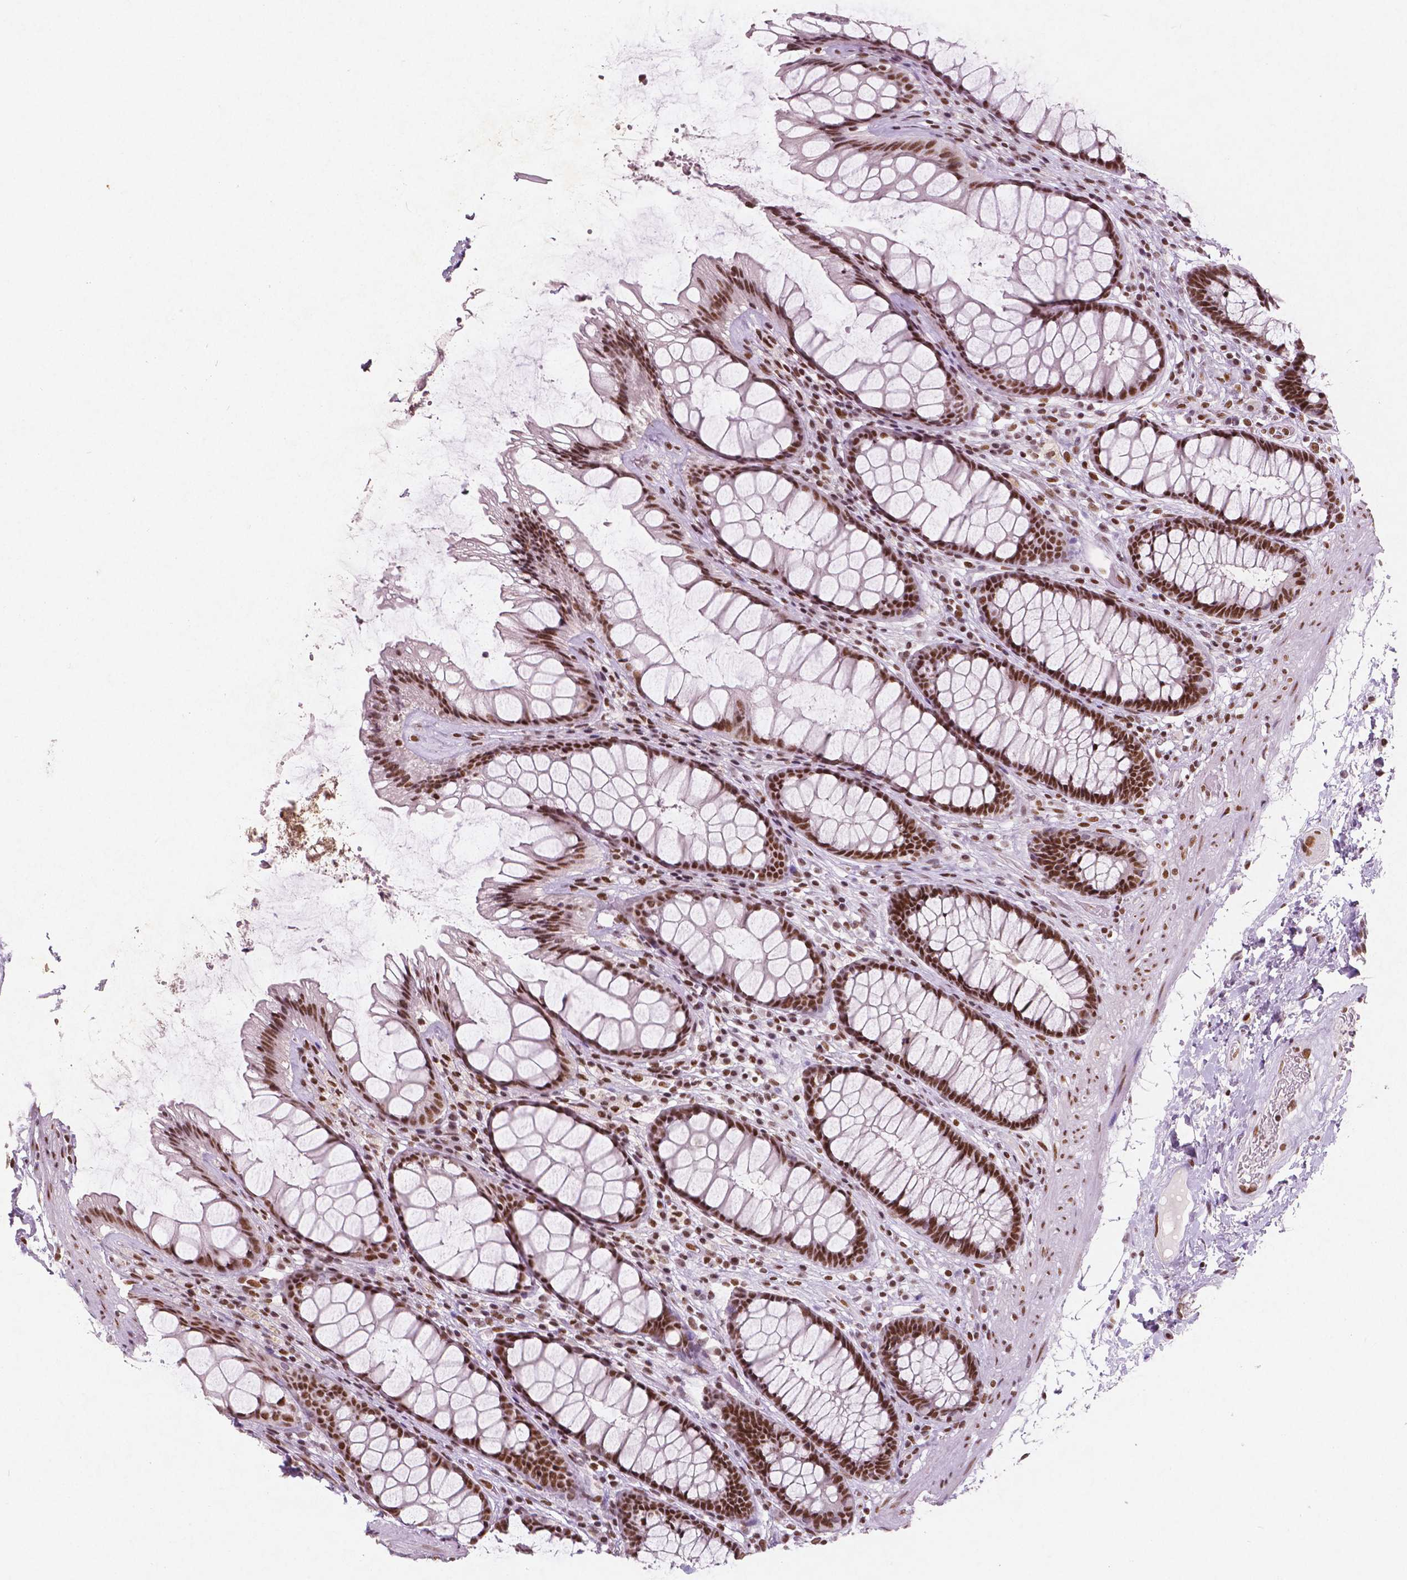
{"staining": {"intensity": "moderate", "quantity": ">75%", "location": "nuclear"}, "tissue": "rectum", "cell_type": "Glandular cells", "image_type": "normal", "snomed": [{"axis": "morphology", "description": "Normal tissue, NOS"}, {"axis": "topography", "description": "Rectum"}], "caption": "This histopathology image exhibits benign rectum stained with immunohistochemistry to label a protein in brown. The nuclear of glandular cells show moderate positivity for the protein. Nuclei are counter-stained blue.", "gene": "BRD4", "patient": {"sex": "male", "age": 72}}